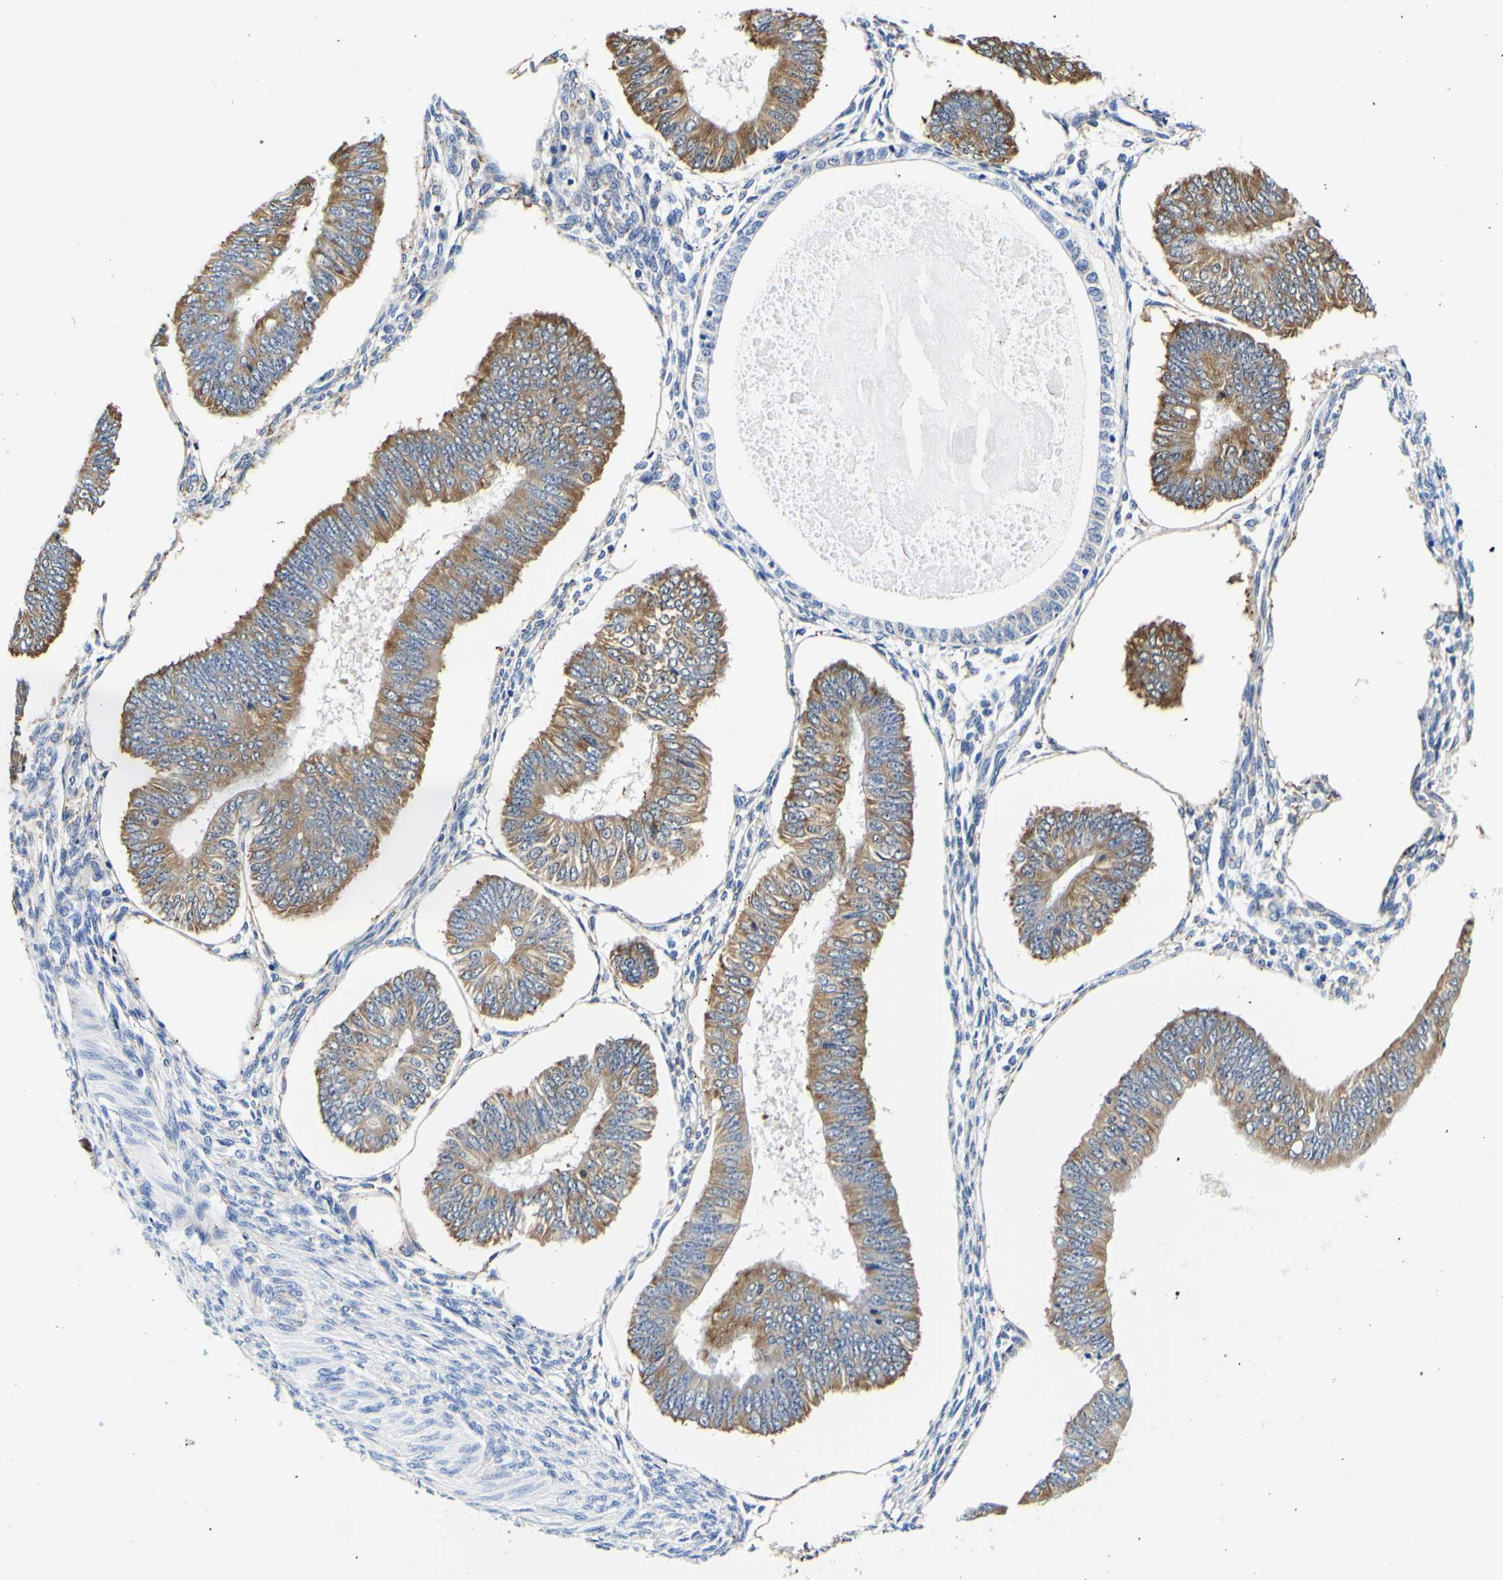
{"staining": {"intensity": "moderate", "quantity": ">75%", "location": "cytoplasmic/membranous"}, "tissue": "endometrial cancer", "cell_type": "Tumor cells", "image_type": "cancer", "snomed": [{"axis": "morphology", "description": "Adenocarcinoma, NOS"}, {"axis": "topography", "description": "Endometrium"}], "caption": "Immunohistochemical staining of endometrial cancer exhibits moderate cytoplasmic/membranous protein expression in about >75% of tumor cells.", "gene": "P4HB", "patient": {"sex": "female", "age": 58}}